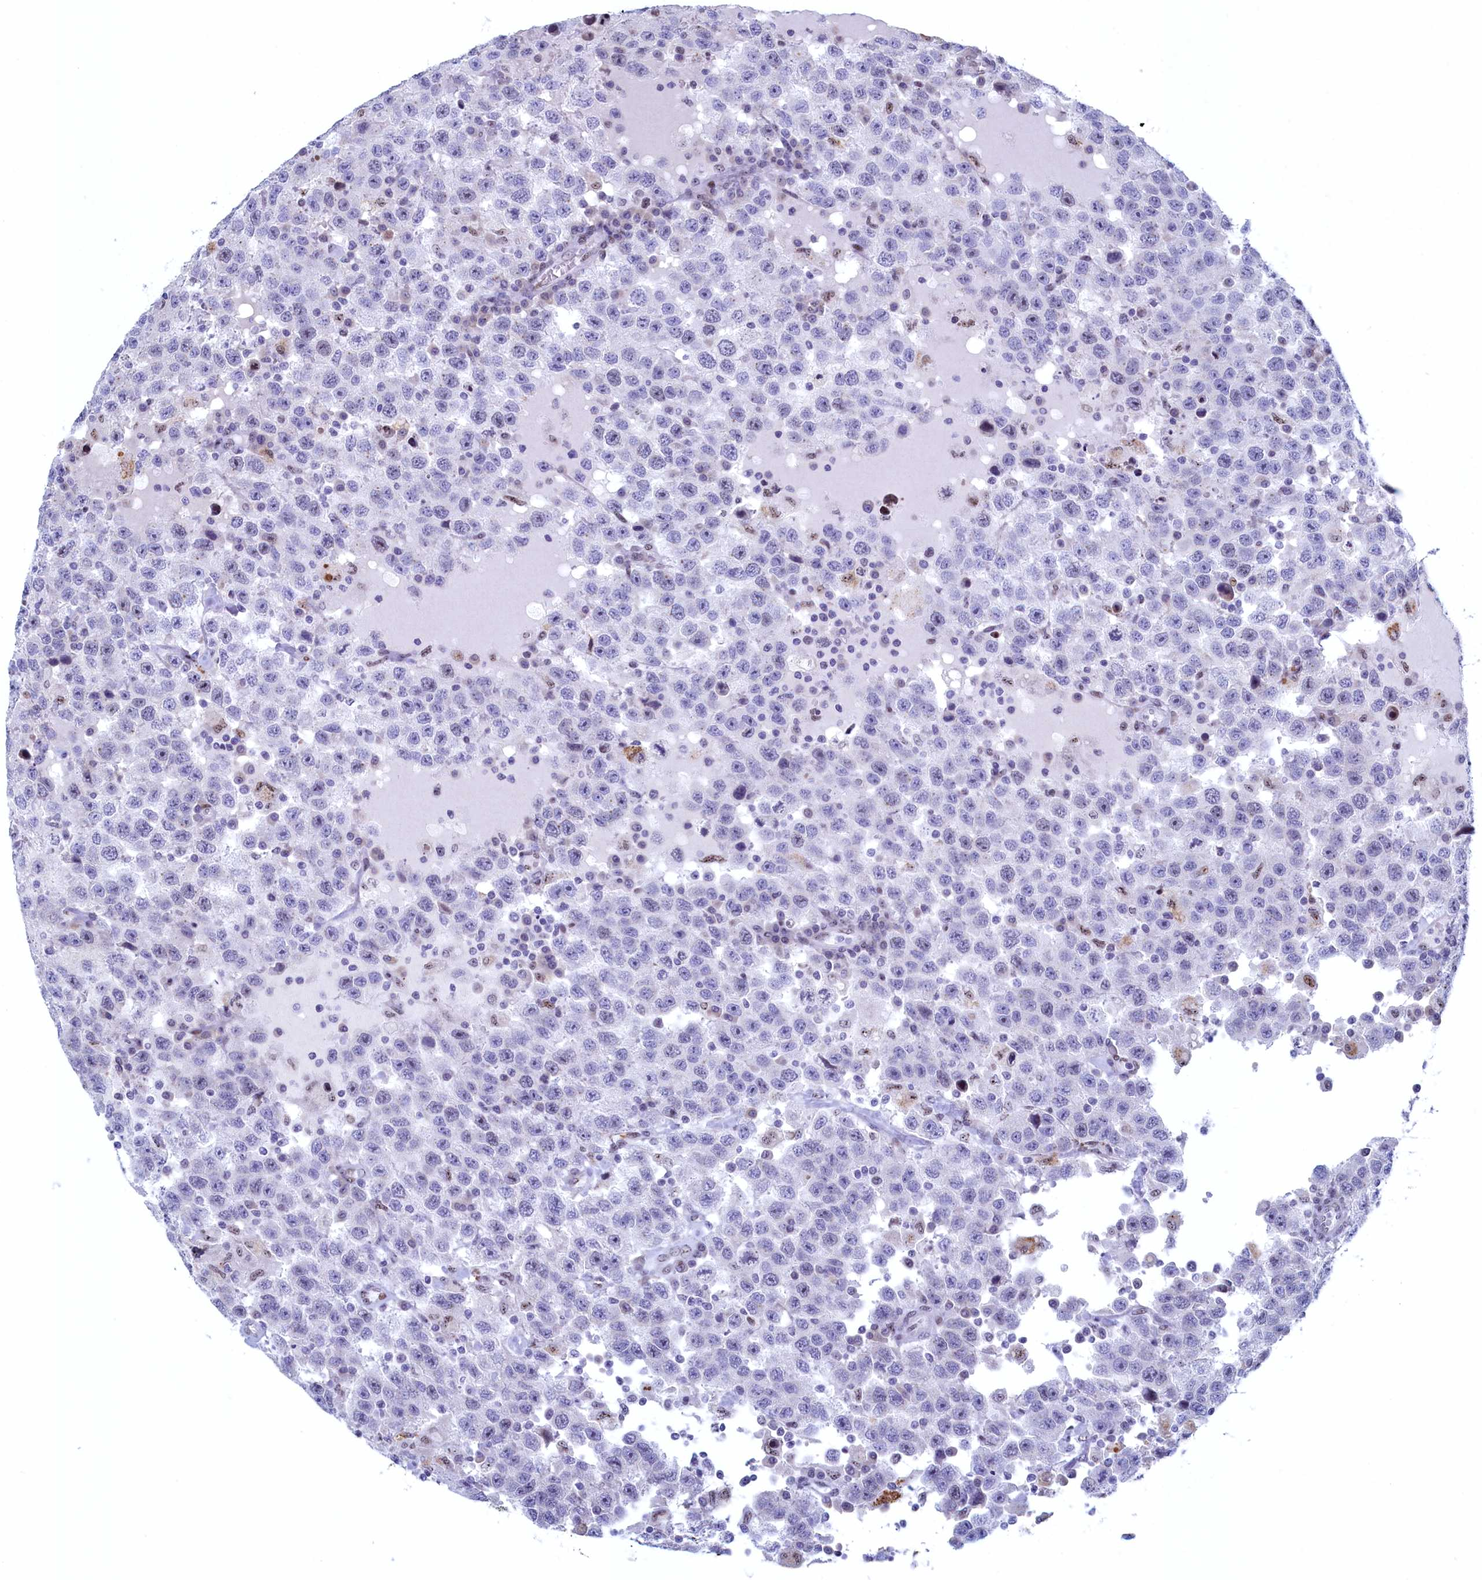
{"staining": {"intensity": "negative", "quantity": "none", "location": "none"}, "tissue": "testis cancer", "cell_type": "Tumor cells", "image_type": "cancer", "snomed": [{"axis": "morphology", "description": "Seminoma, NOS"}, {"axis": "topography", "description": "Testis"}], "caption": "Protein analysis of testis seminoma demonstrates no significant staining in tumor cells.", "gene": "WDR76", "patient": {"sex": "male", "age": 41}}